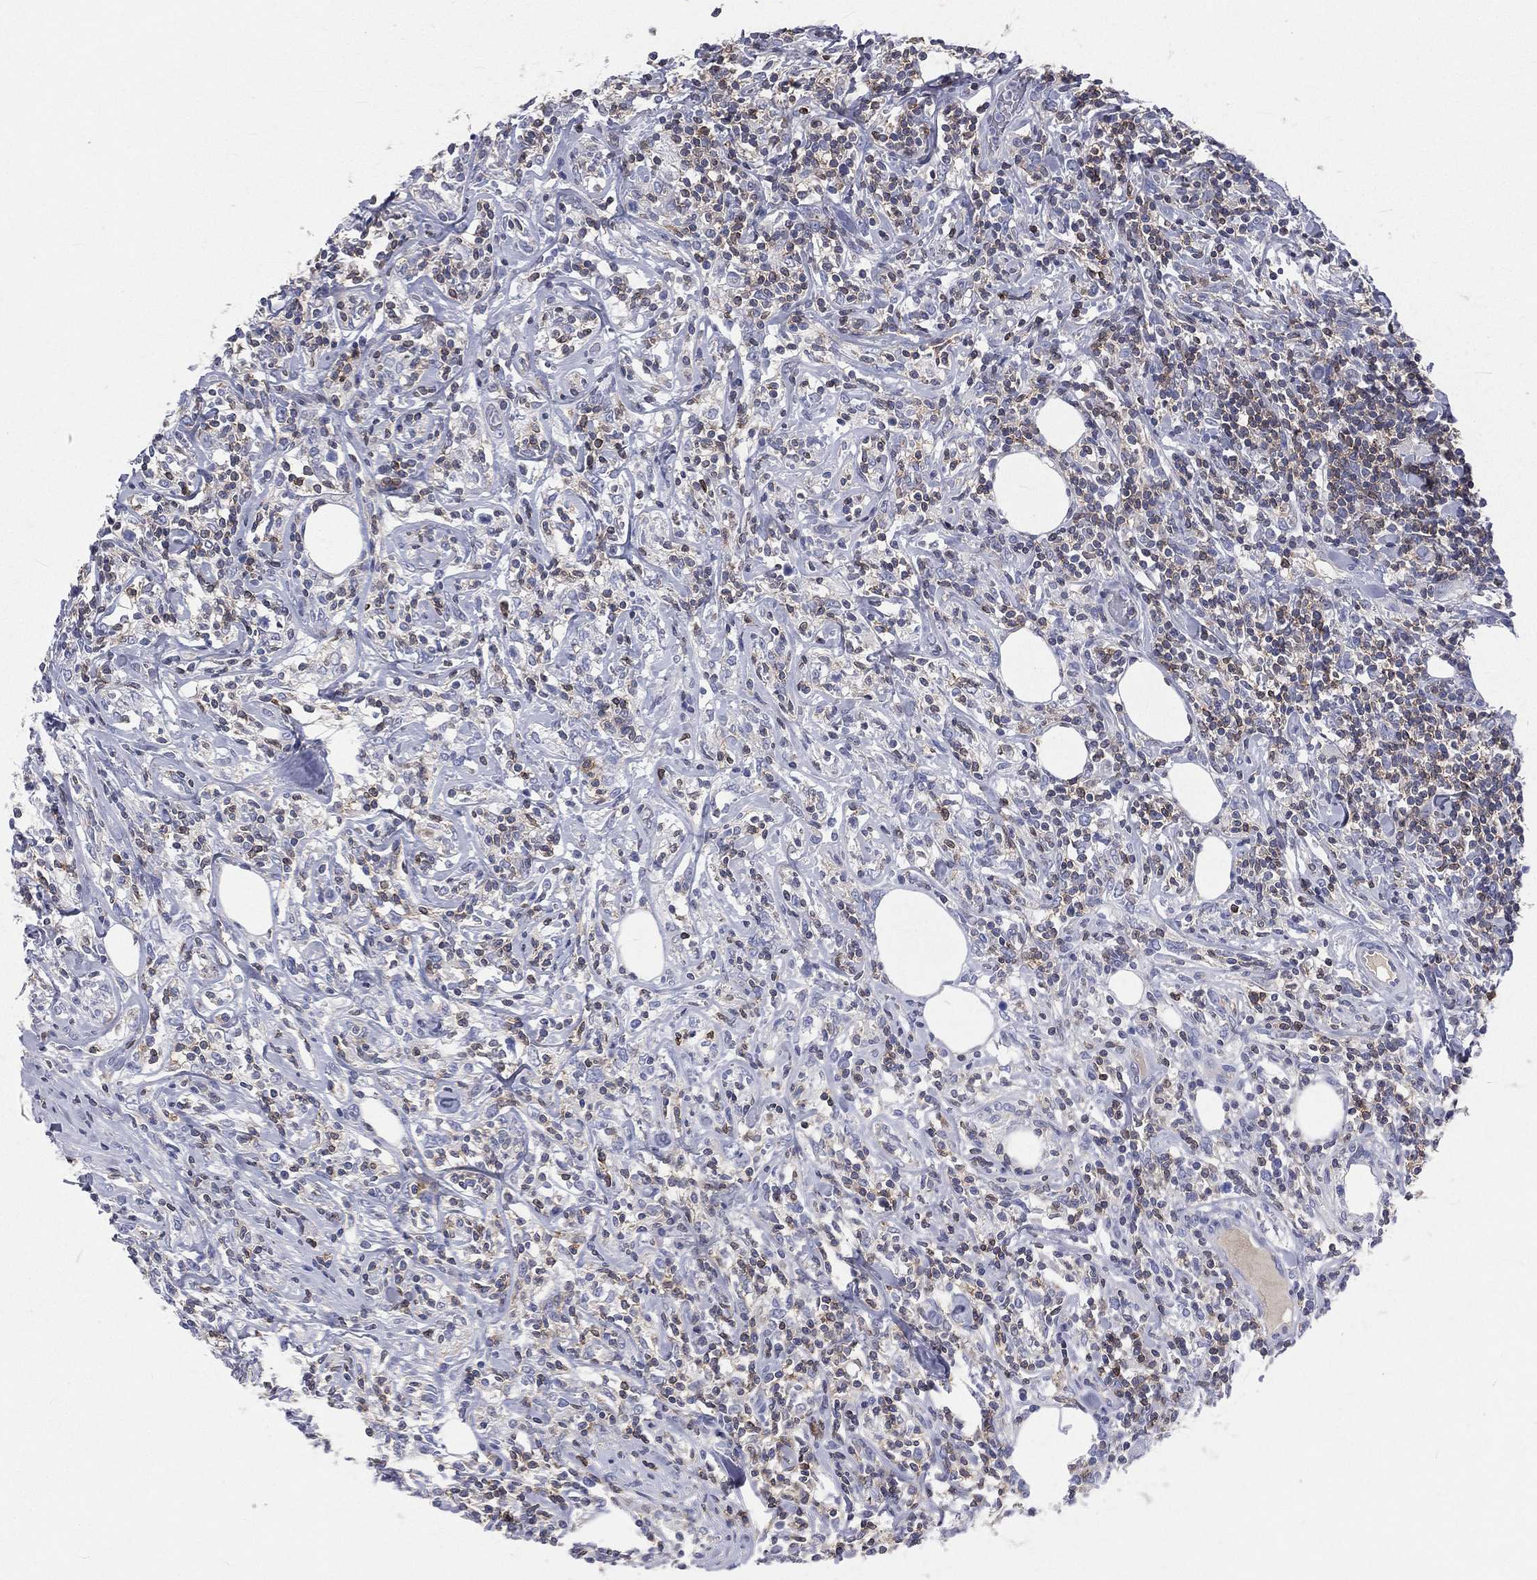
{"staining": {"intensity": "negative", "quantity": "none", "location": "none"}, "tissue": "lymphoma", "cell_type": "Tumor cells", "image_type": "cancer", "snomed": [{"axis": "morphology", "description": "Malignant lymphoma, non-Hodgkin's type, High grade"}, {"axis": "topography", "description": "Lymph node"}], "caption": "High magnification brightfield microscopy of lymphoma stained with DAB (3,3'-diaminobenzidine) (brown) and counterstained with hematoxylin (blue): tumor cells show no significant positivity.", "gene": "CD3D", "patient": {"sex": "female", "age": 84}}